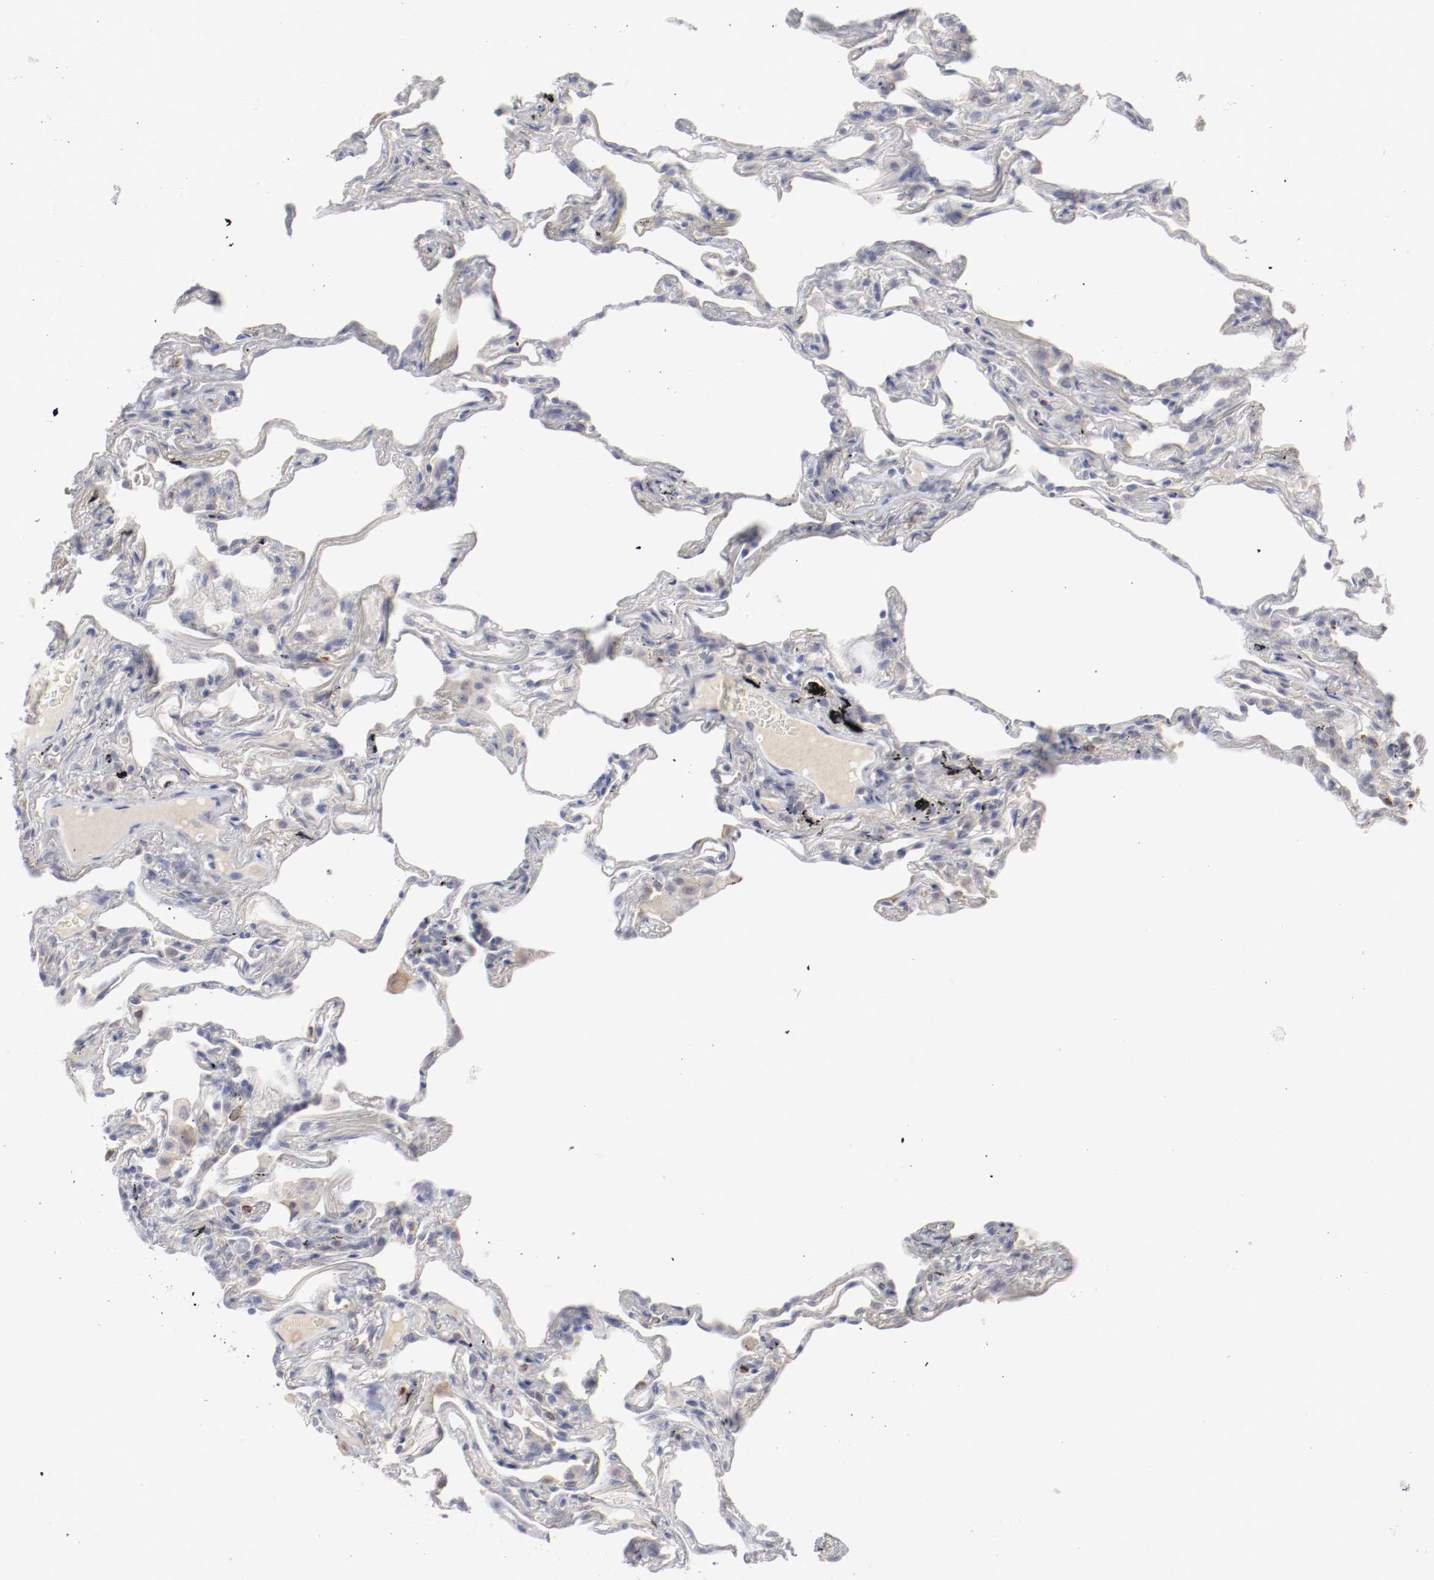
{"staining": {"intensity": "negative", "quantity": "none", "location": "none"}, "tissue": "lung", "cell_type": "Alveolar cells", "image_type": "normal", "snomed": [{"axis": "morphology", "description": "Normal tissue, NOS"}, {"axis": "morphology", "description": "Inflammation, NOS"}, {"axis": "topography", "description": "Lung"}], "caption": "Alveolar cells show no significant staining in benign lung.", "gene": "SH3BGR", "patient": {"sex": "male", "age": 69}}